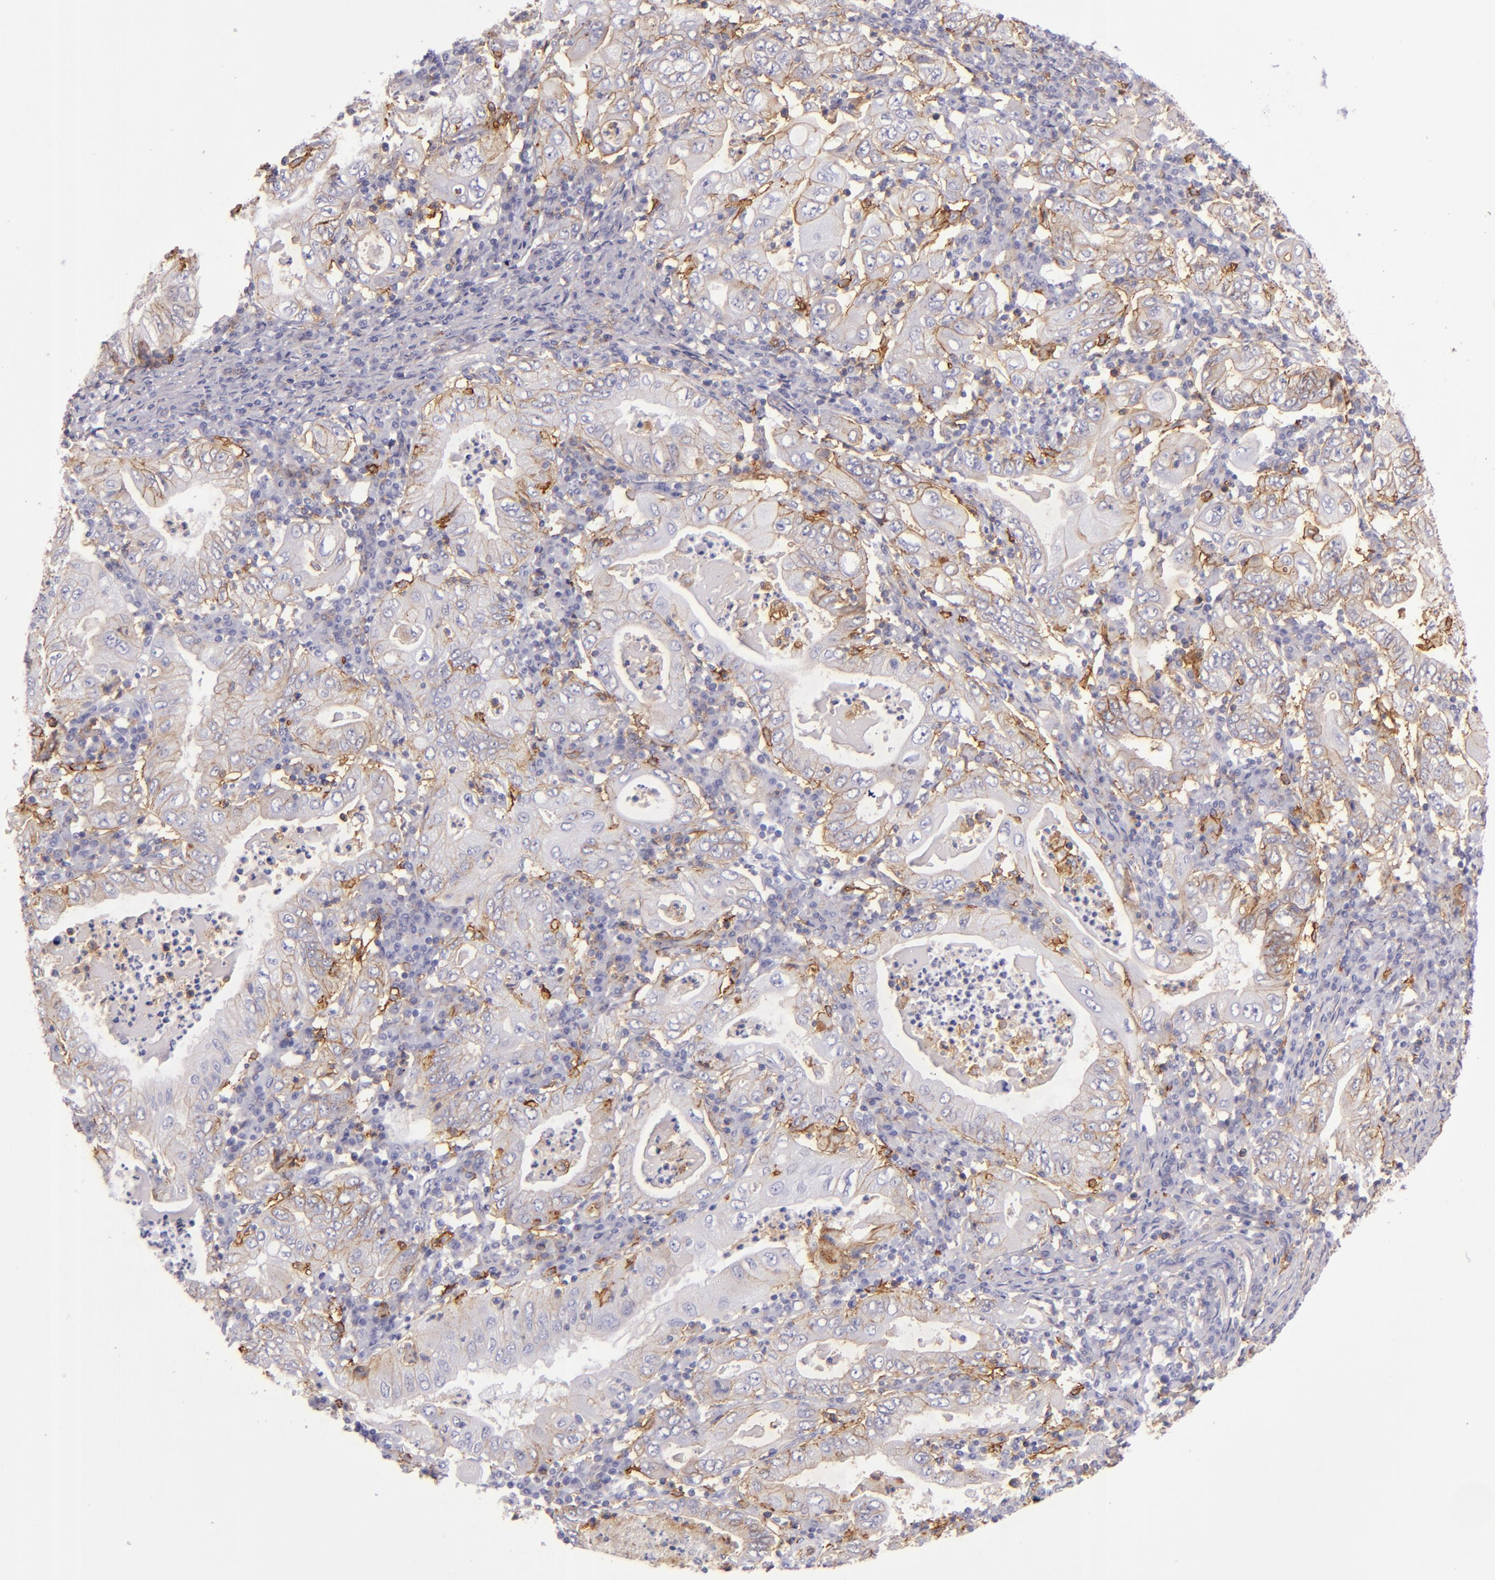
{"staining": {"intensity": "weak", "quantity": ">75%", "location": "cytoplasmic/membranous"}, "tissue": "stomach cancer", "cell_type": "Tumor cells", "image_type": "cancer", "snomed": [{"axis": "morphology", "description": "Normal tissue, NOS"}, {"axis": "morphology", "description": "Adenocarcinoma, NOS"}, {"axis": "topography", "description": "Esophagus"}, {"axis": "topography", "description": "Stomach, upper"}, {"axis": "topography", "description": "Peripheral nerve tissue"}], "caption": "Immunohistochemical staining of human stomach cancer demonstrates weak cytoplasmic/membranous protein staining in about >75% of tumor cells. (DAB = brown stain, brightfield microscopy at high magnification).", "gene": "CD9", "patient": {"sex": "male", "age": 62}}